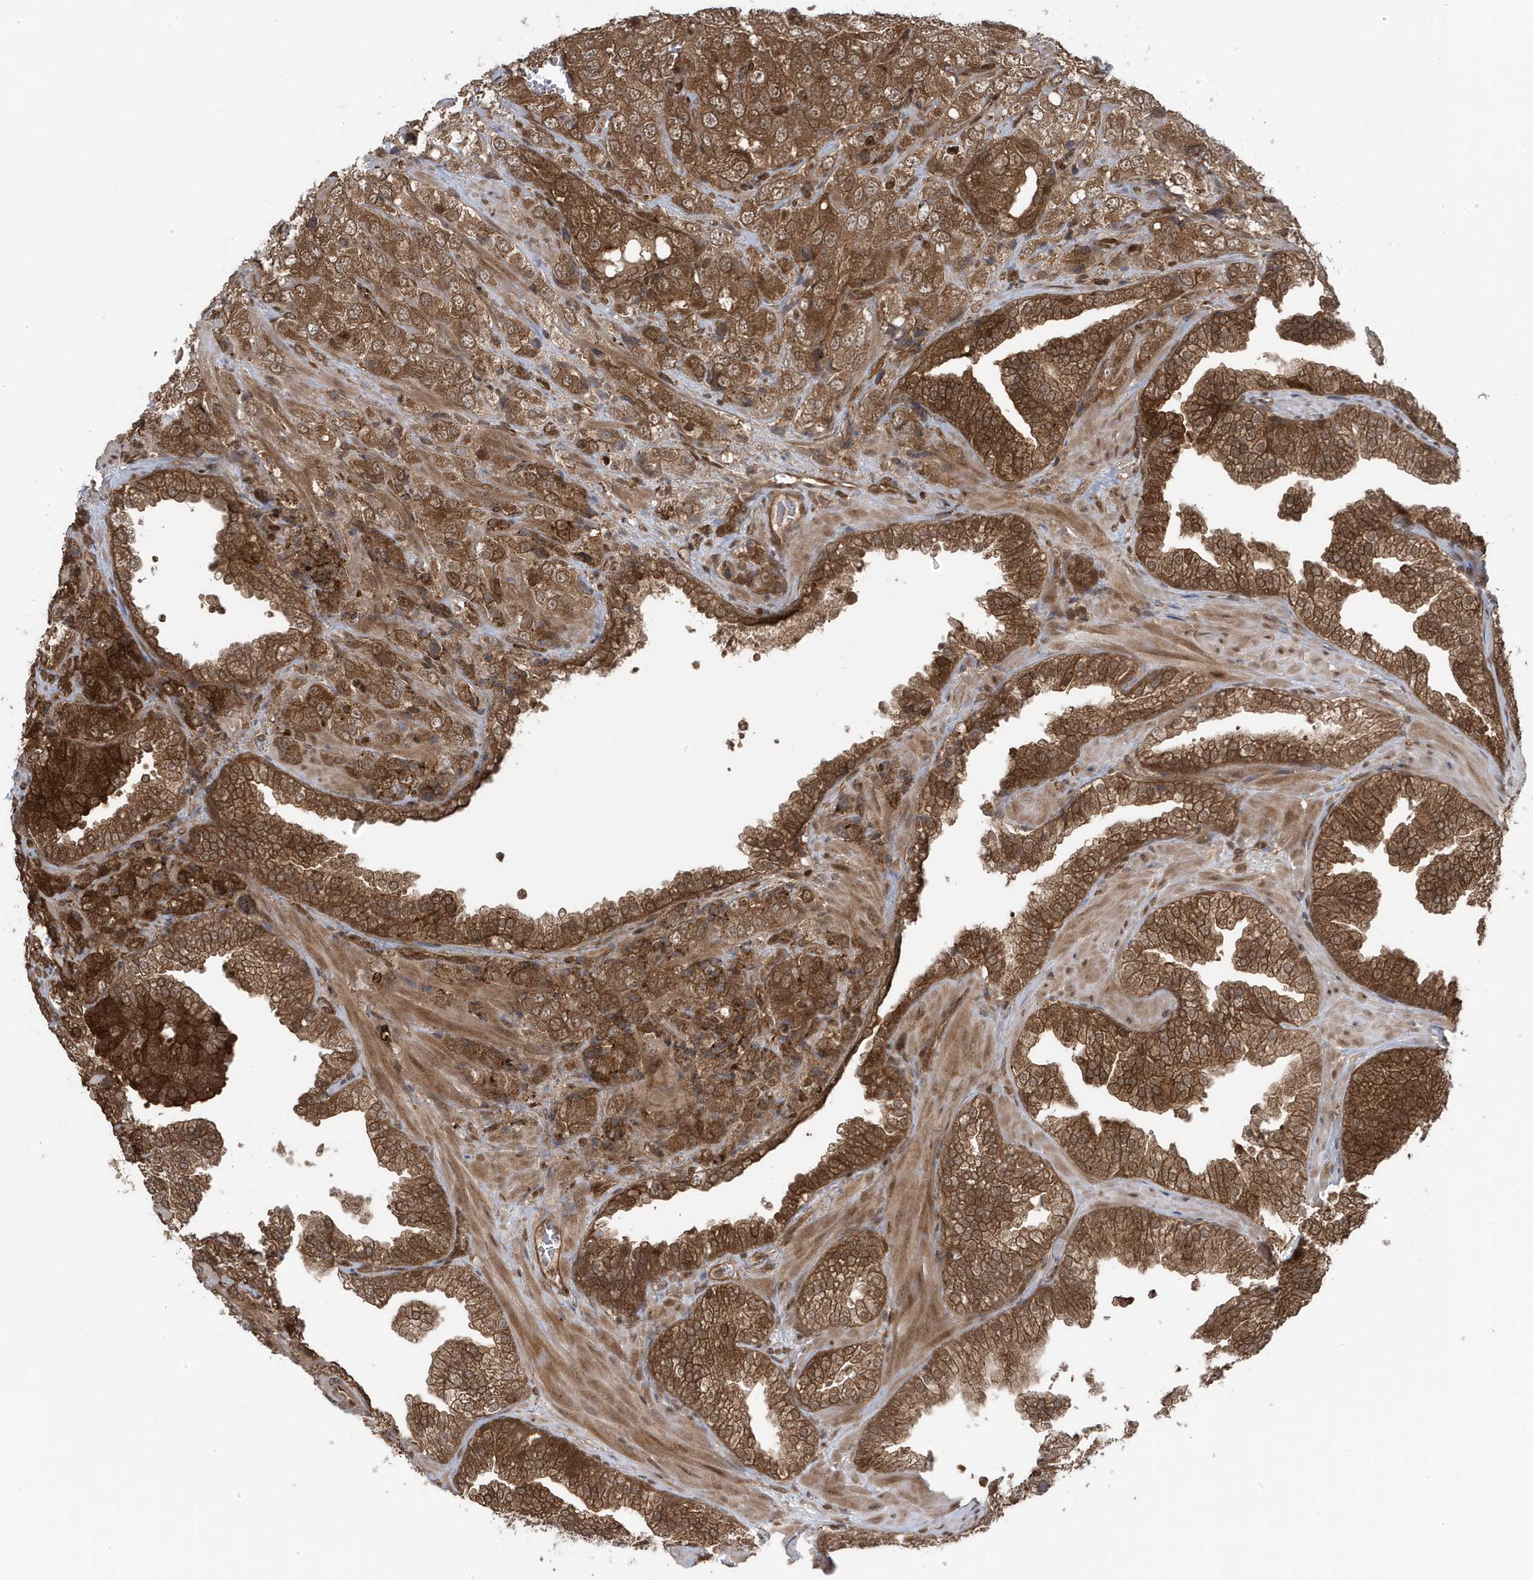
{"staining": {"intensity": "moderate", "quantity": ">75%", "location": "cytoplasmic/membranous"}, "tissue": "prostate cancer", "cell_type": "Tumor cells", "image_type": "cancer", "snomed": [{"axis": "morphology", "description": "Adenocarcinoma, High grade"}, {"axis": "topography", "description": "Prostate"}], "caption": "Immunohistochemical staining of human prostate cancer (high-grade adenocarcinoma) demonstrates medium levels of moderate cytoplasmic/membranous expression in about >75% of tumor cells. (brown staining indicates protein expression, while blue staining denotes nuclei).", "gene": "MAPK1IP1L", "patient": {"sex": "male", "age": 58}}